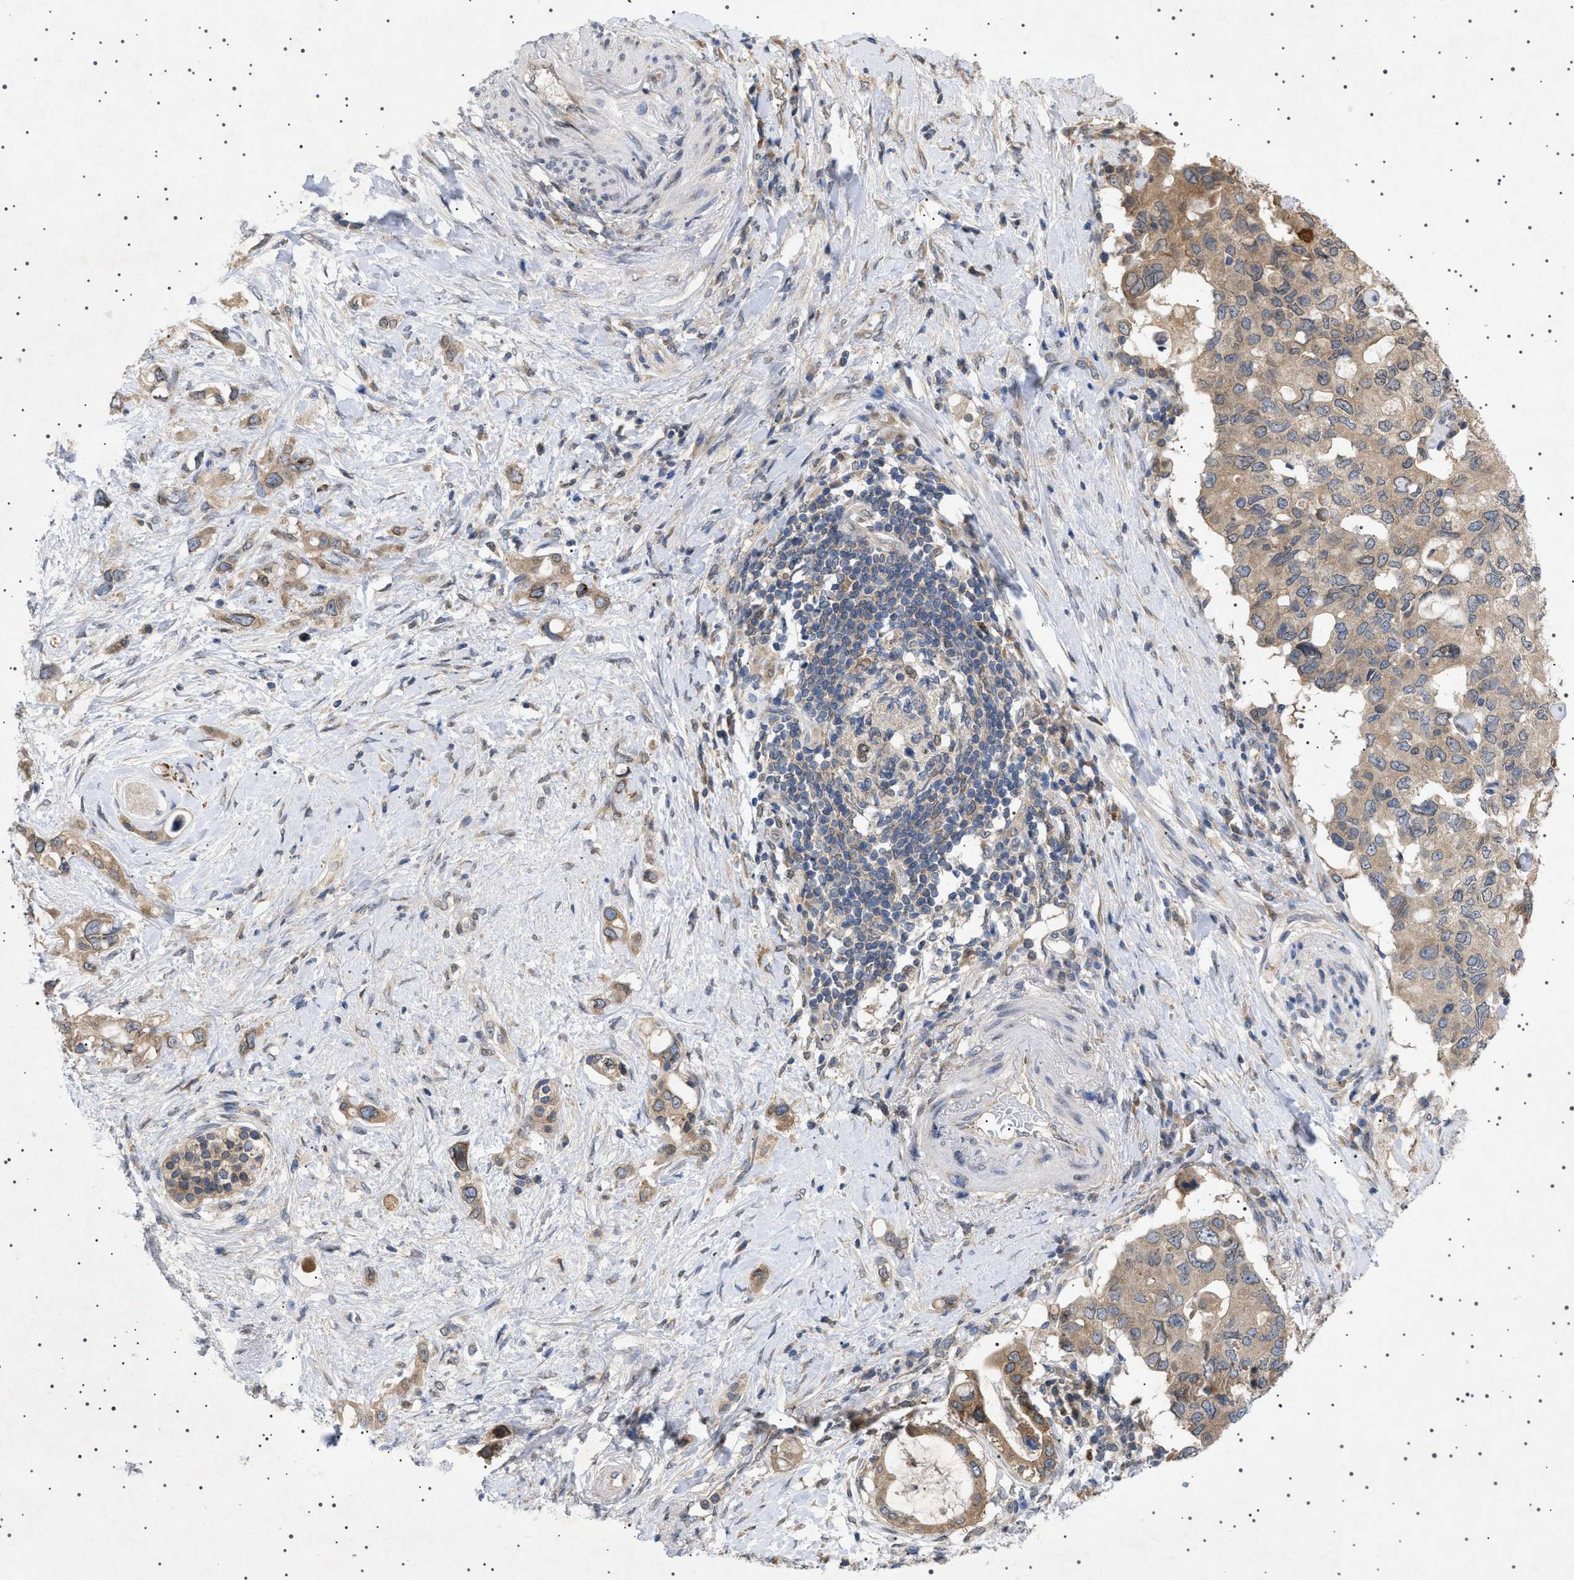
{"staining": {"intensity": "moderate", "quantity": ">75%", "location": "cytoplasmic/membranous"}, "tissue": "pancreatic cancer", "cell_type": "Tumor cells", "image_type": "cancer", "snomed": [{"axis": "morphology", "description": "Adenocarcinoma, NOS"}, {"axis": "topography", "description": "Pancreas"}], "caption": "An image of human pancreatic adenocarcinoma stained for a protein exhibits moderate cytoplasmic/membranous brown staining in tumor cells.", "gene": "NUP93", "patient": {"sex": "female", "age": 56}}